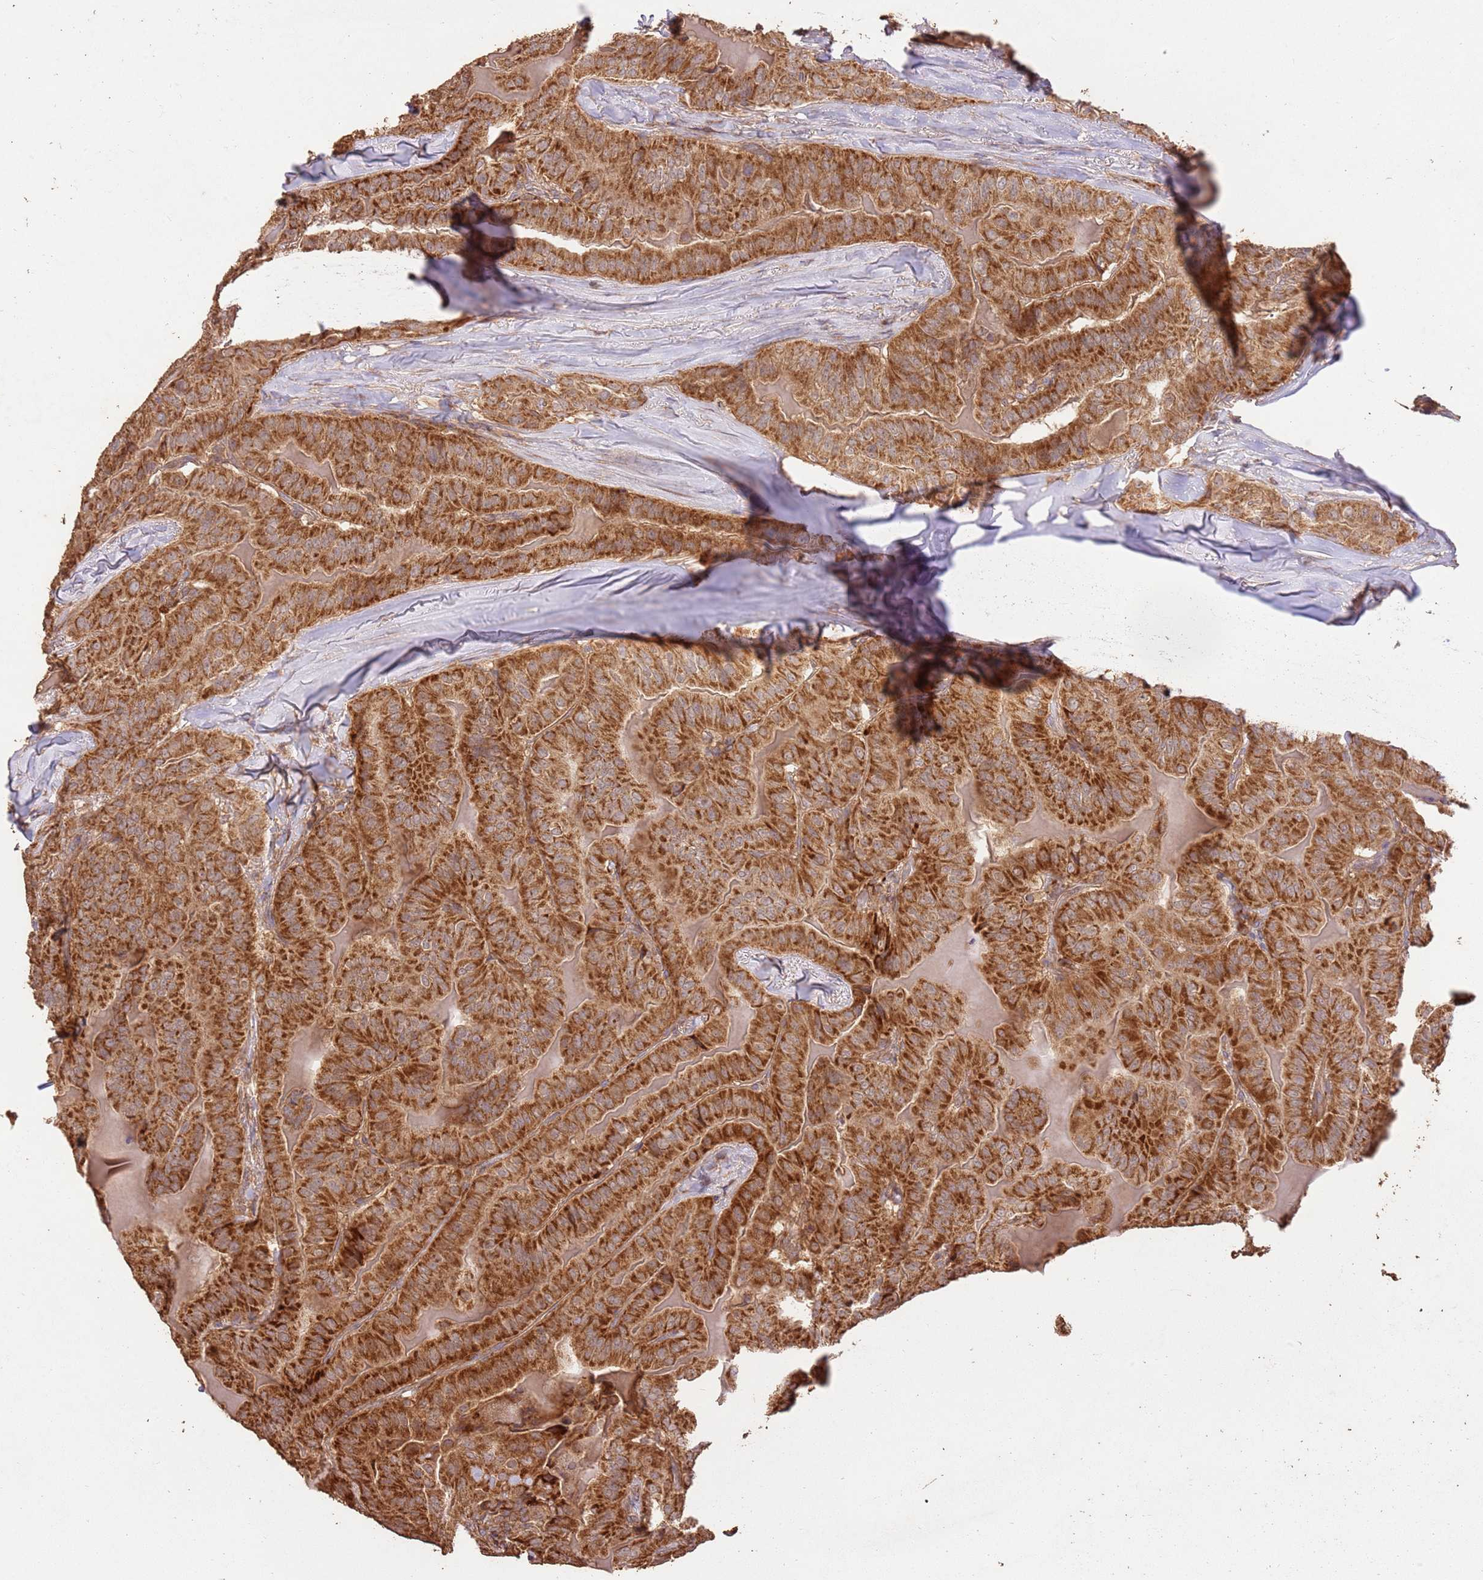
{"staining": {"intensity": "strong", "quantity": ">75%", "location": "cytoplasmic/membranous"}, "tissue": "thyroid cancer", "cell_type": "Tumor cells", "image_type": "cancer", "snomed": [{"axis": "morphology", "description": "Papillary adenocarcinoma, NOS"}, {"axis": "topography", "description": "Thyroid gland"}], "caption": "A brown stain labels strong cytoplasmic/membranous positivity of a protein in thyroid cancer tumor cells.", "gene": "LRRC28", "patient": {"sex": "female", "age": 68}}